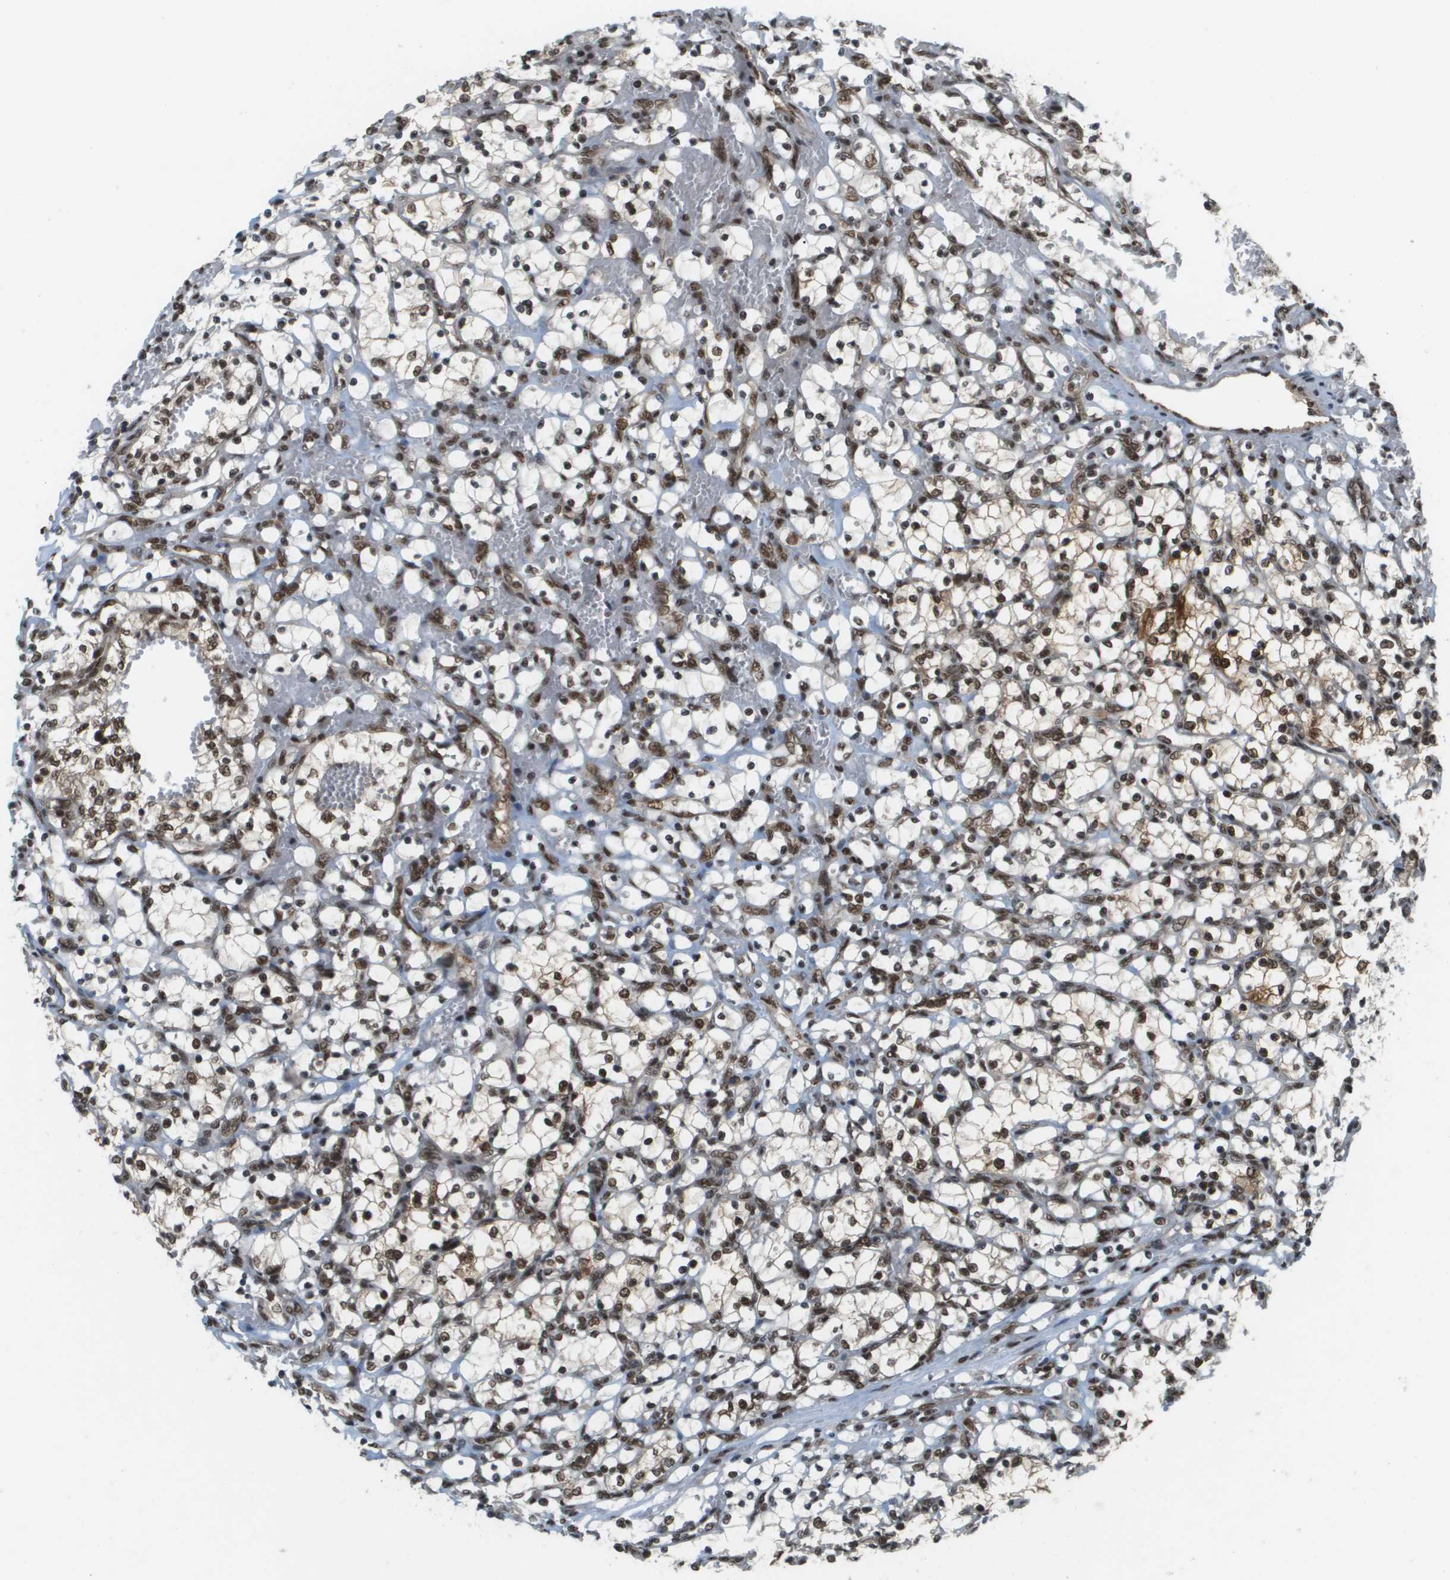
{"staining": {"intensity": "weak", "quantity": "25%-75%", "location": "nuclear"}, "tissue": "renal cancer", "cell_type": "Tumor cells", "image_type": "cancer", "snomed": [{"axis": "morphology", "description": "Adenocarcinoma, NOS"}, {"axis": "topography", "description": "Kidney"}], "caption": "IHC micrograph of human renal cancer stained for a protein (brown), which displays low levels of weak nuclear staining in approximately 25%-75% of tumor cells.", "gene": "PRCC", "patient": {"sex": "female", "age": 69}}